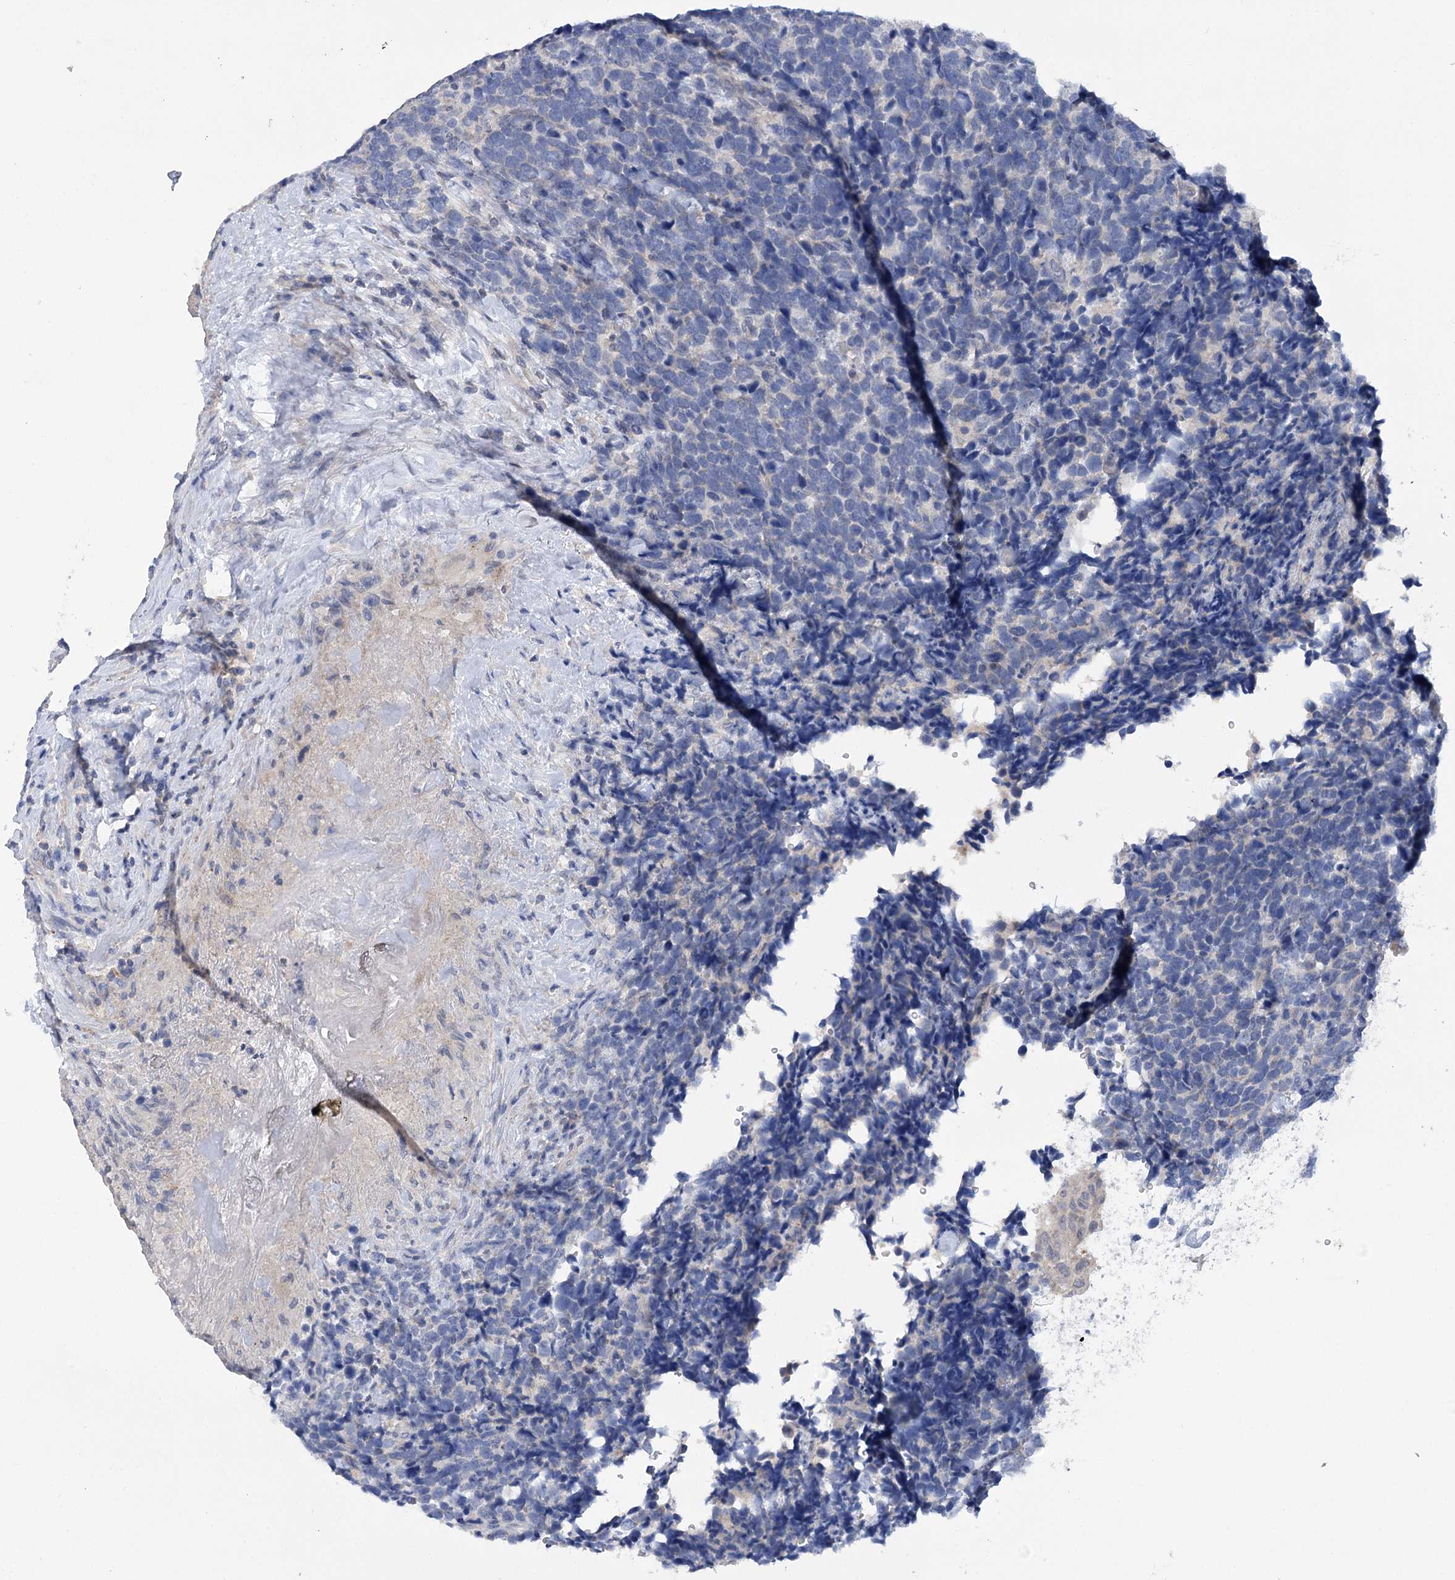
{"staining": {"intensity": "negative", "quantity": "none", "location": "none"}, "tissue": "urothelial cancer", "cell_type": "Tumor cells", "image_type": "cancer", "snomed": [{"axis": "morphology", "description": "Urothelial carcinoma, High grade"}, {"axis": "topography", "description": "Urinary bladder"}], "caption": "IHC micrograph of neoplastic tissue: urothelial cancer stained with DAB (3,3'-diaminobenzidine) shows no significant protein expression in tumor cells. Nuclei are stained in blue.", "gene": "DCUN1D1", "patient": {"sex": "female", "age": 82}}